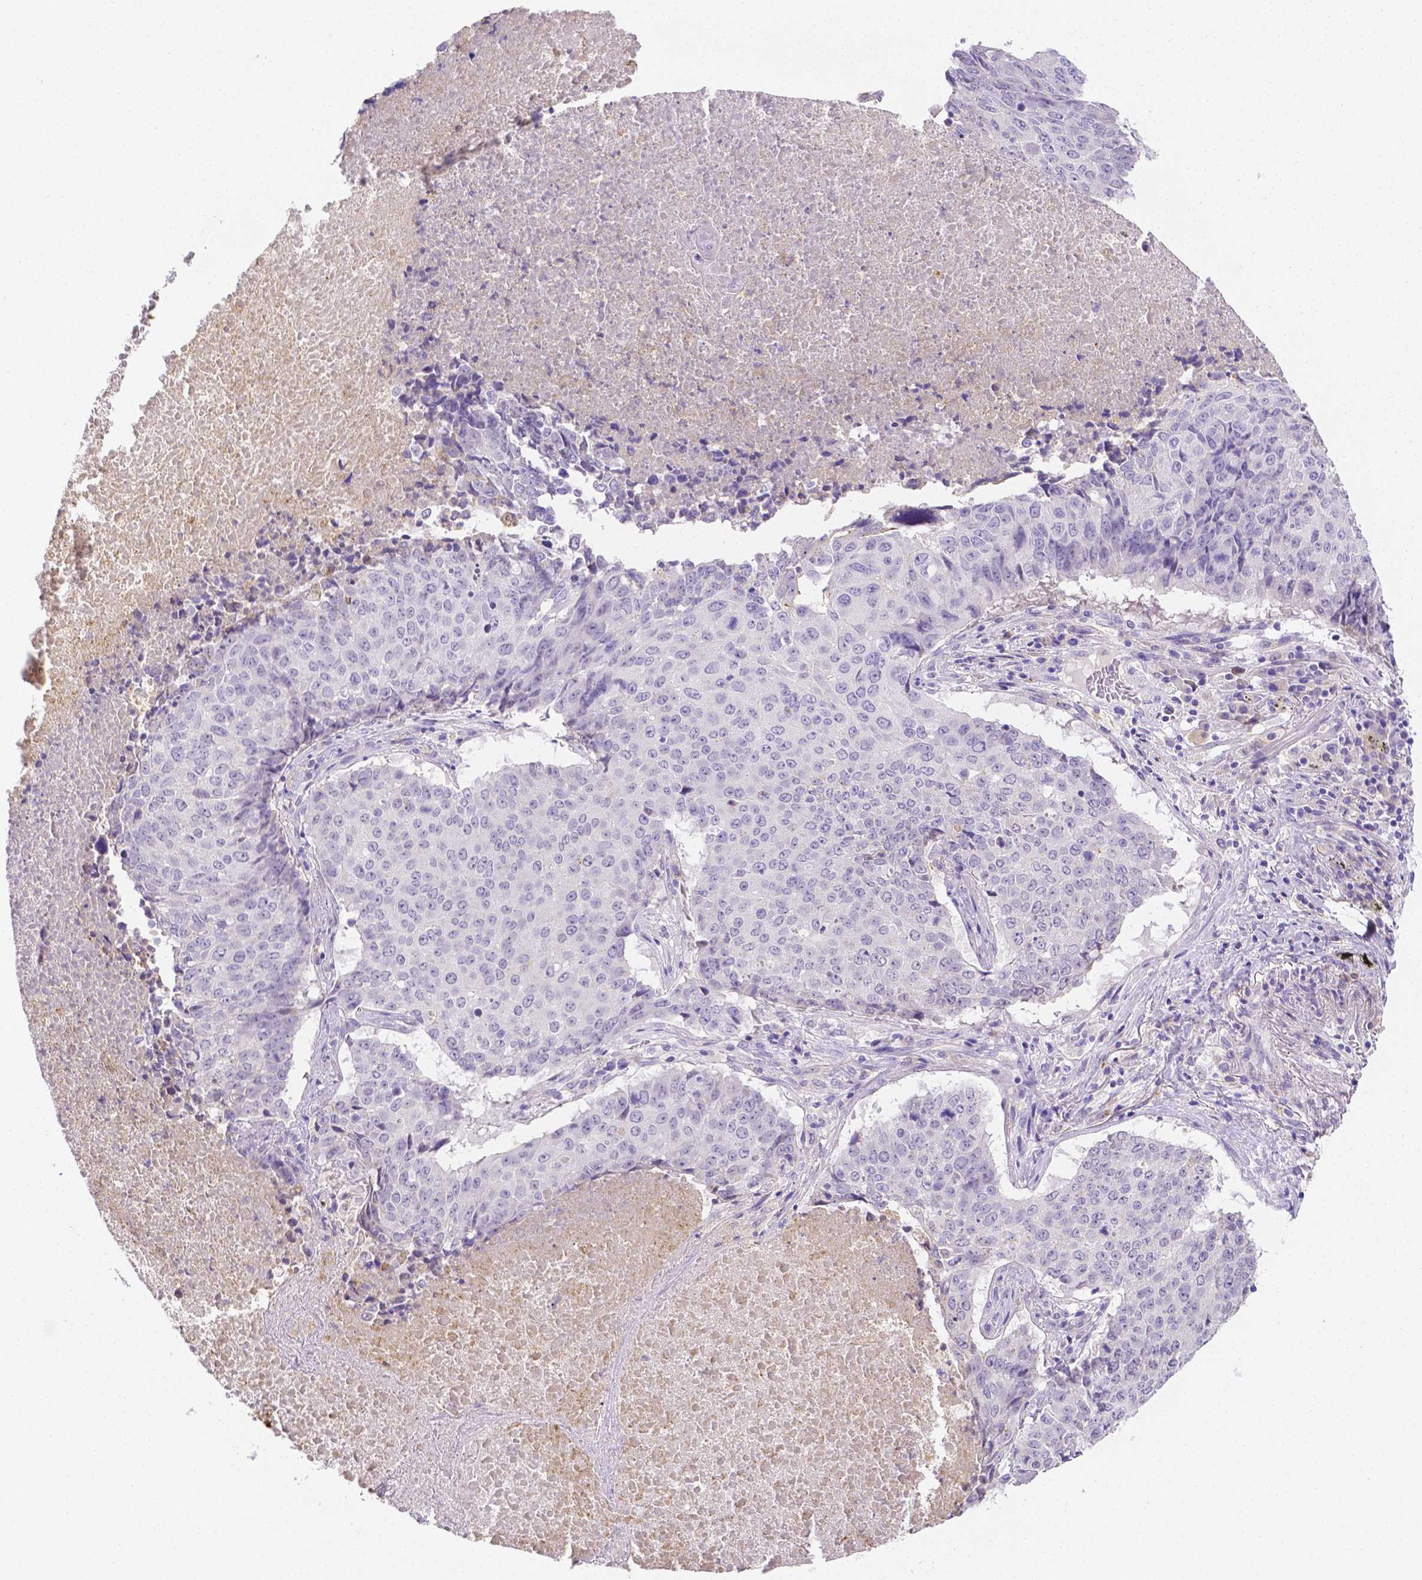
{"staining": {"intensity": "negative", "quantity": "none", "location": "none"}, "tissue": "lung cancer", "cell_type": "Tumor cells", "image_type": "cancer", "snomed": [{"axis": "morphology", "description": "Normal tissue, NOS"}, {"axis": "morphology", "description": "Squamous cell carcinoma, NOS"}, {"axis": "topography", "description": "Bronchus"}, {"axis": "topography", "description": "Lung"}], "caption": "The IHC micrograph has no significant positivity in tumor cells of lung squamous cell carcinoma tissue.", "gene": "NXPH2", "patient": {"sex": "male", "age": 64}}